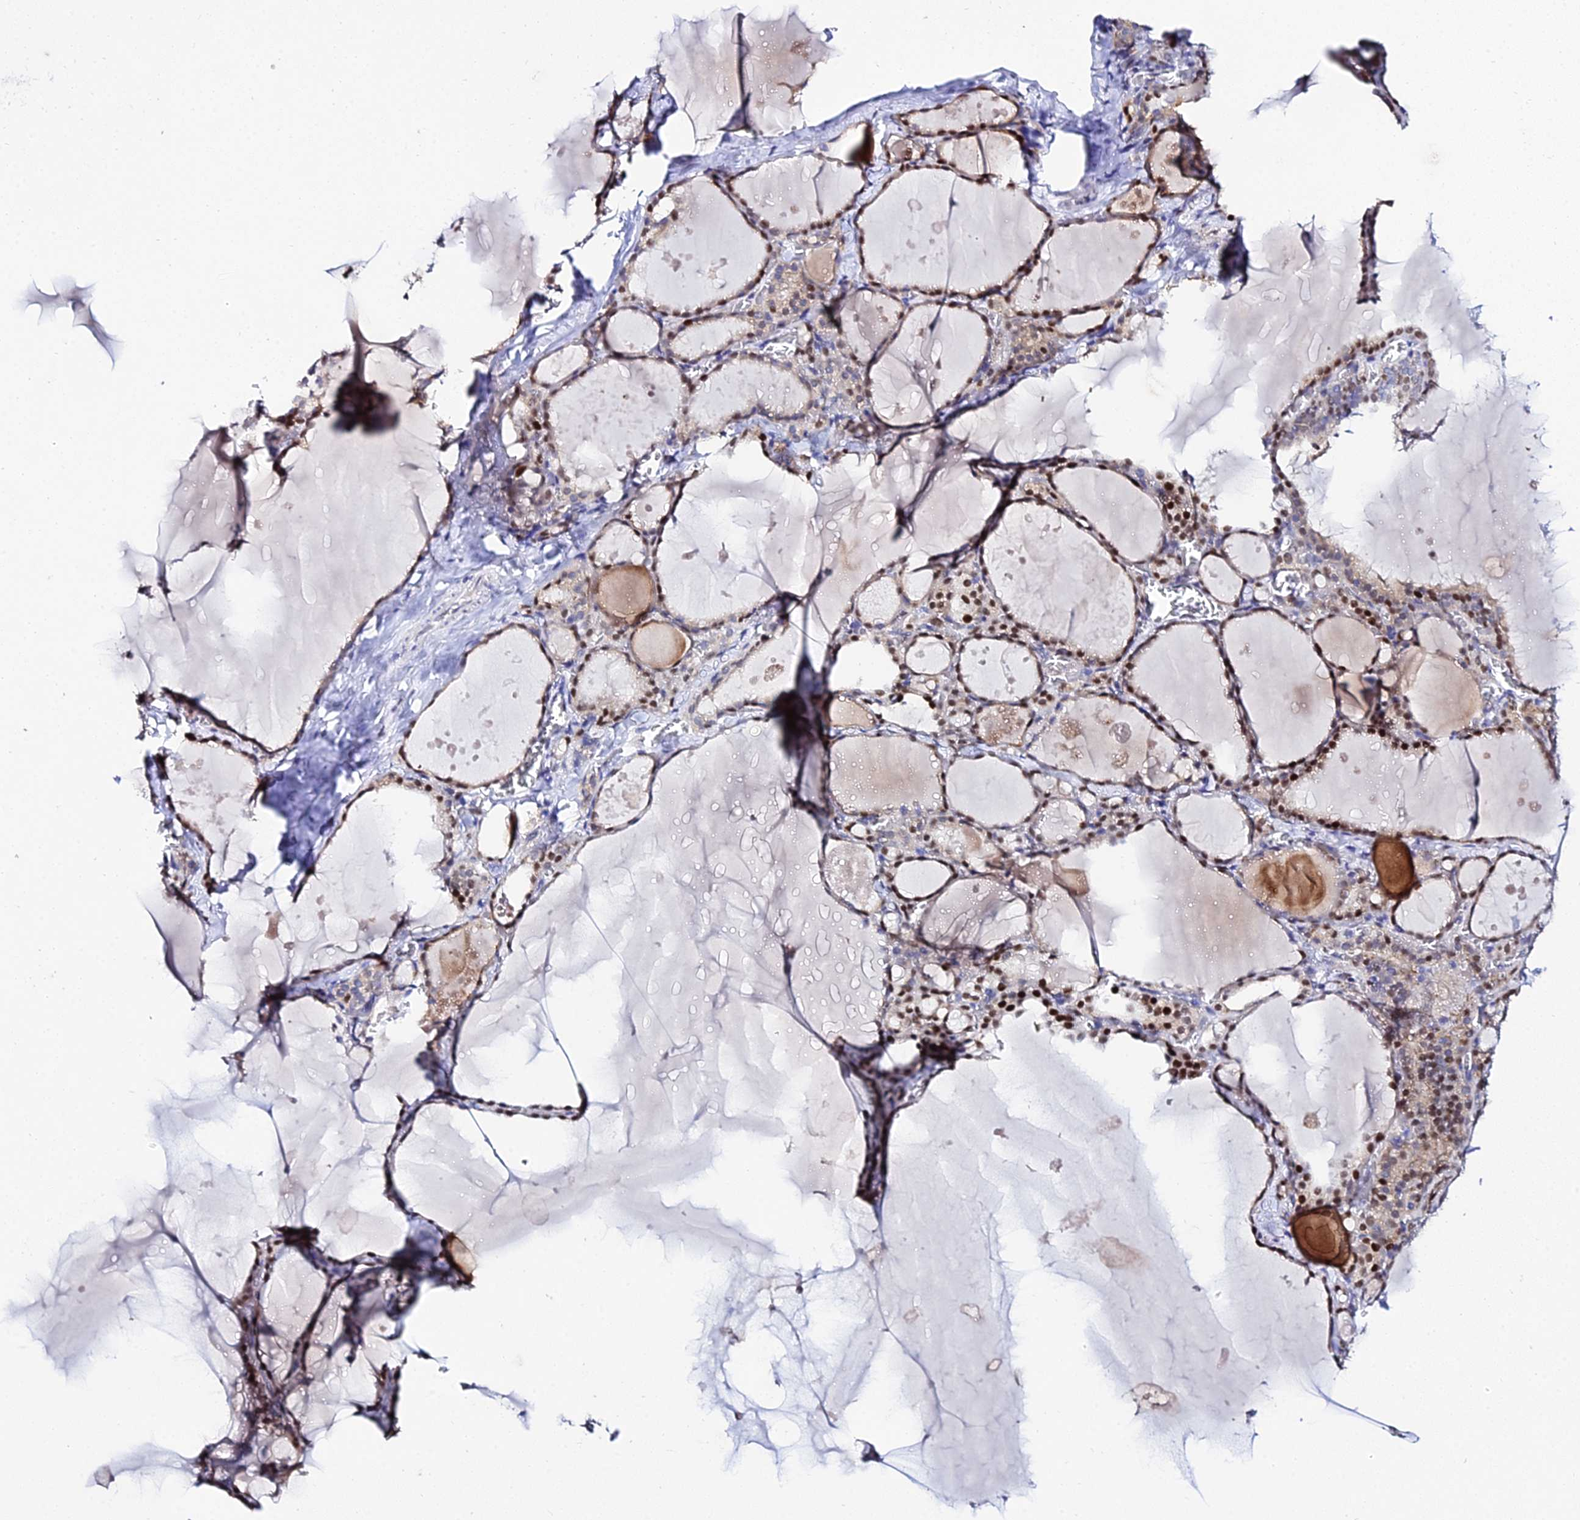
{"staining": {"intensity": "moderate", "quantity": ">75%", "location": "nuclear"}, "tissue": "thyroid gland", "cell_type": "Glandular cells", "image_type": "normal", "snomed": [{"axis": "morphology", "description": "Normal tissue, NOS"}, {"axis": "topography", "description": "Thyroid gland"}], "caption": "Human thyroid gland stained for a protein (brown) displays moderate nuclear positive positivity in about >75% of glandular cells.", "gene": "POFUT2", "patient": {"sex": "male", "age": 56}}